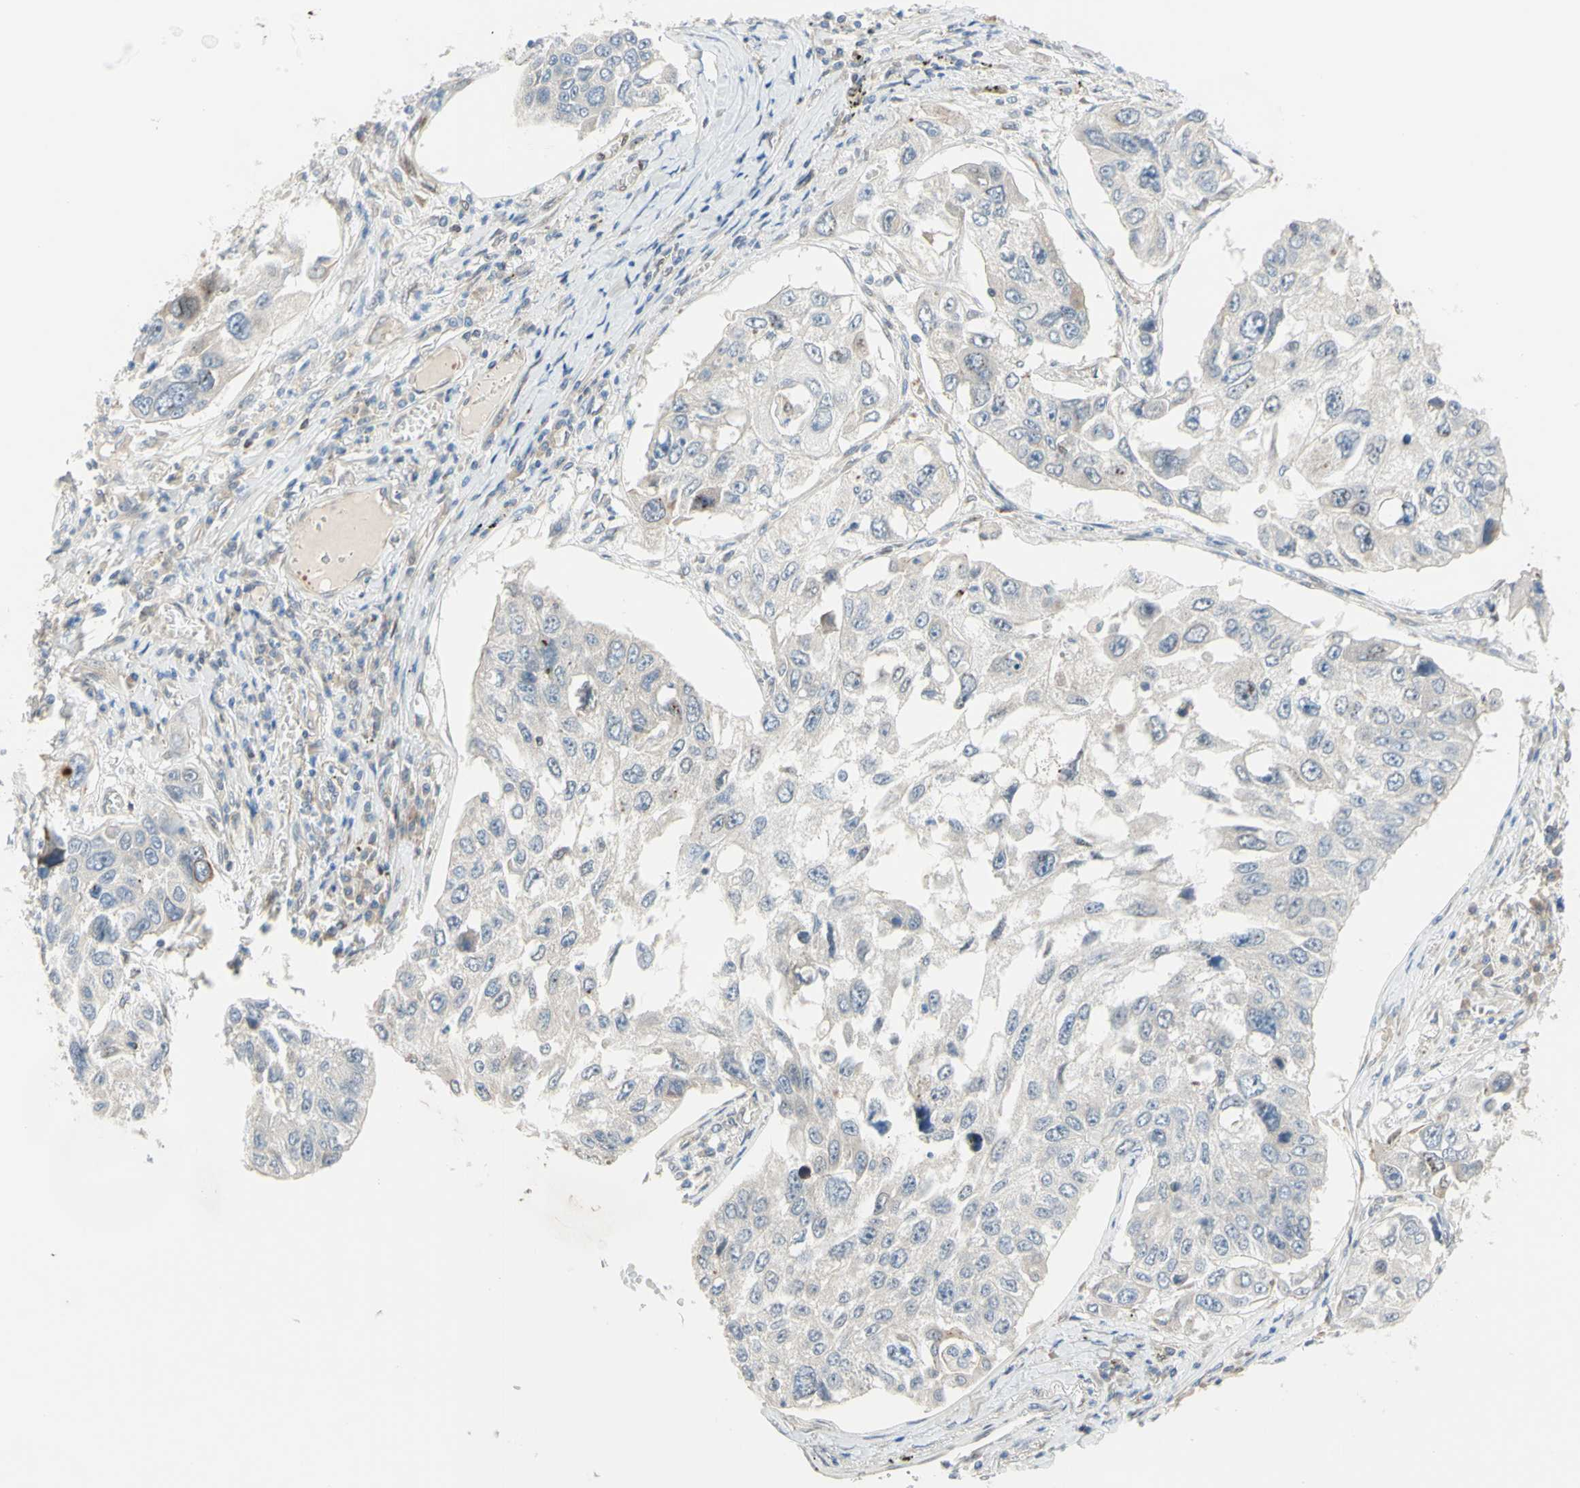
{"staining": {"intensity": "negative", "quantity": "none", "location": "none"}, "tissue": "lung cancer", "cell_type": "Tumor cells", "image_type": "cancer", "snomed": [{"axis": "morphology", "description": "Squamous cell carcinoma, NOS"}, {"axis": "topography", "description": "Lung"}], "caption": "High power microscopy photomicrograph of an IHC histopathology image of lung cancer, revealing no significant staining in tumor cells.", "gene": "TRAF2", "patient": {"sex": "male", "age": 71}}